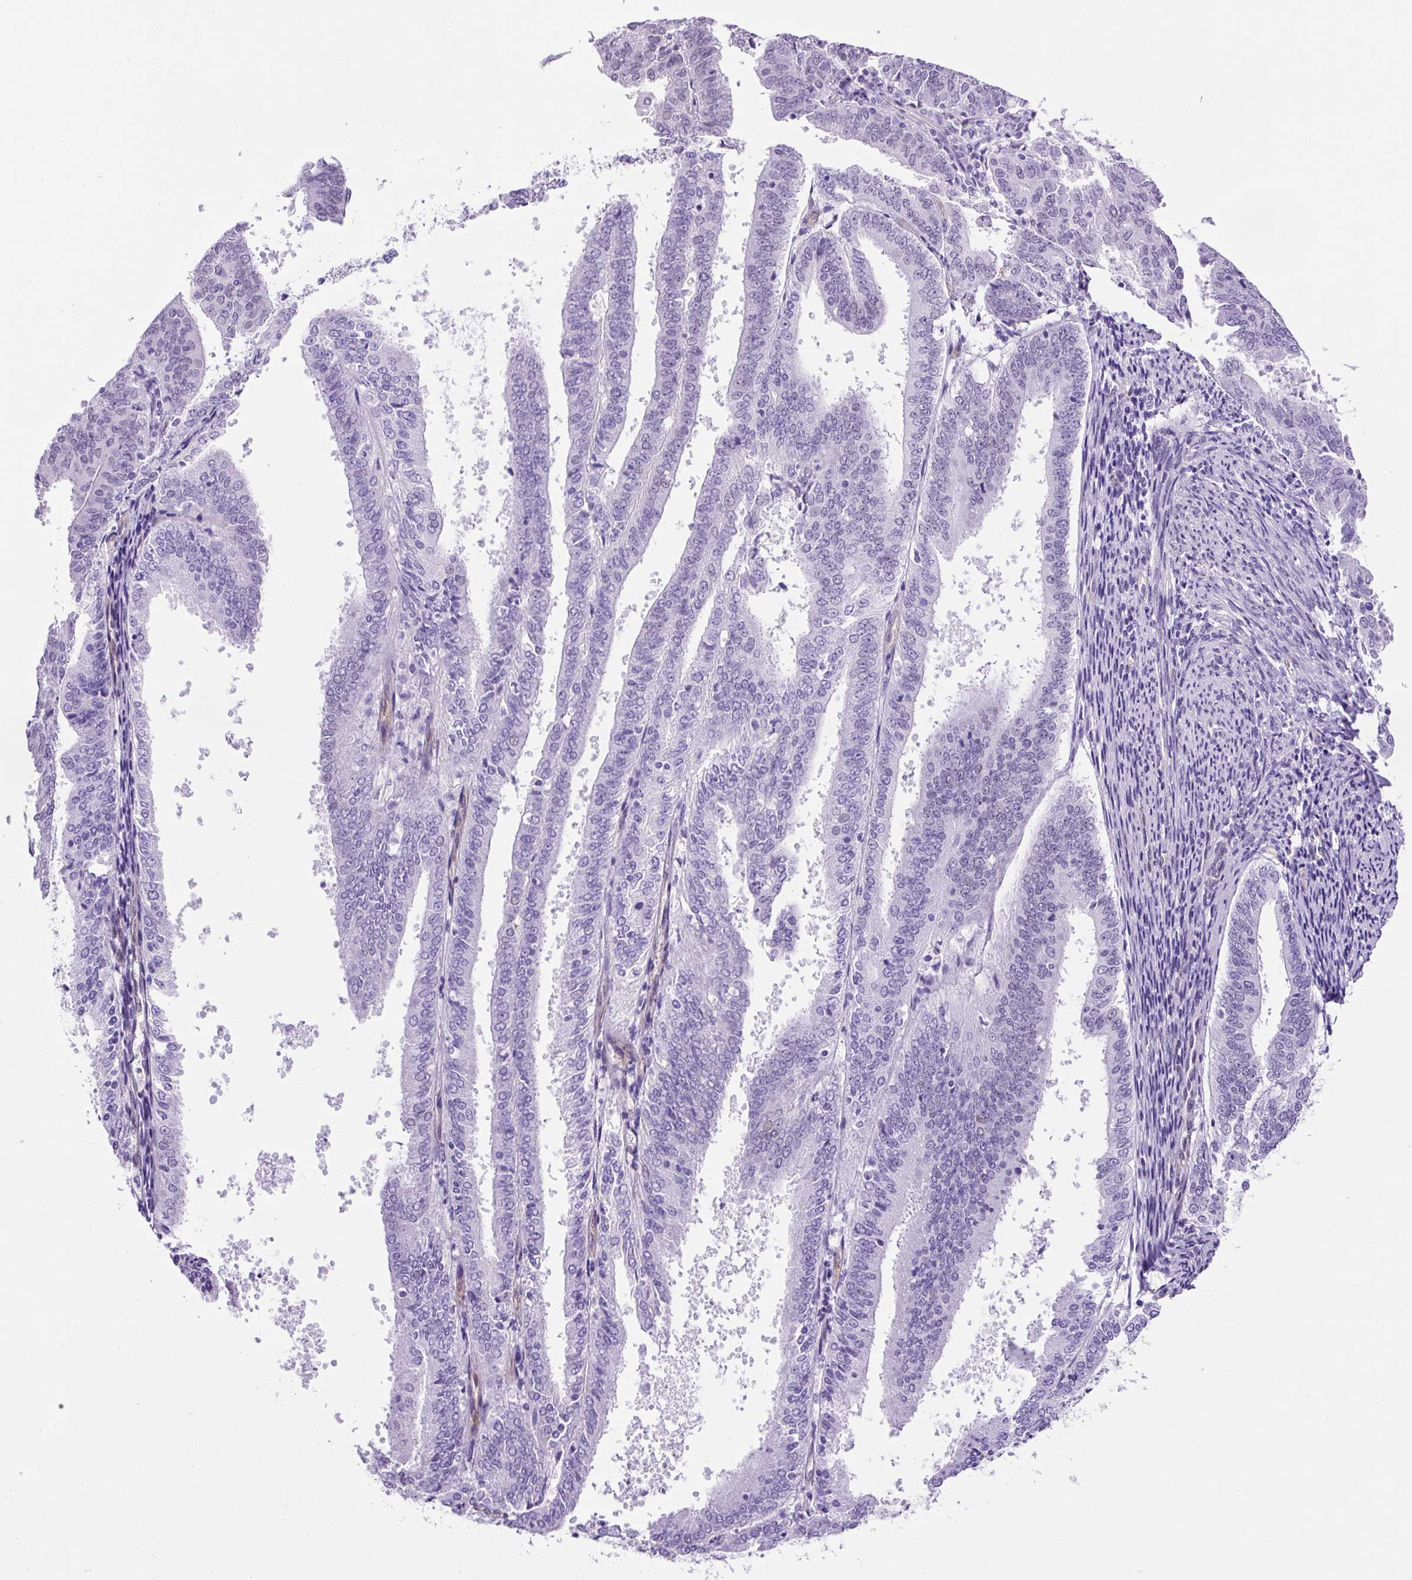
{"staining": {"intensity": "negative", "quantity": "none", "location": "none"}, "tissue": "endometrial cancer", "cell_type": "Tumor cells", "image_type": "cancer", "snomed": [{"axis": "morphology", "description": "Adenocarcinoma, NOS"}, {"axis": "topography", "description": "Endometrium"}], "caption": "This is a image of immunohistochemistry (IHC) staining of adenocarcinoma (endometrial), which shows no positivity in tumor cells.", "gene": "KRT12", "patient": {"sex": "female", "age": 63}}